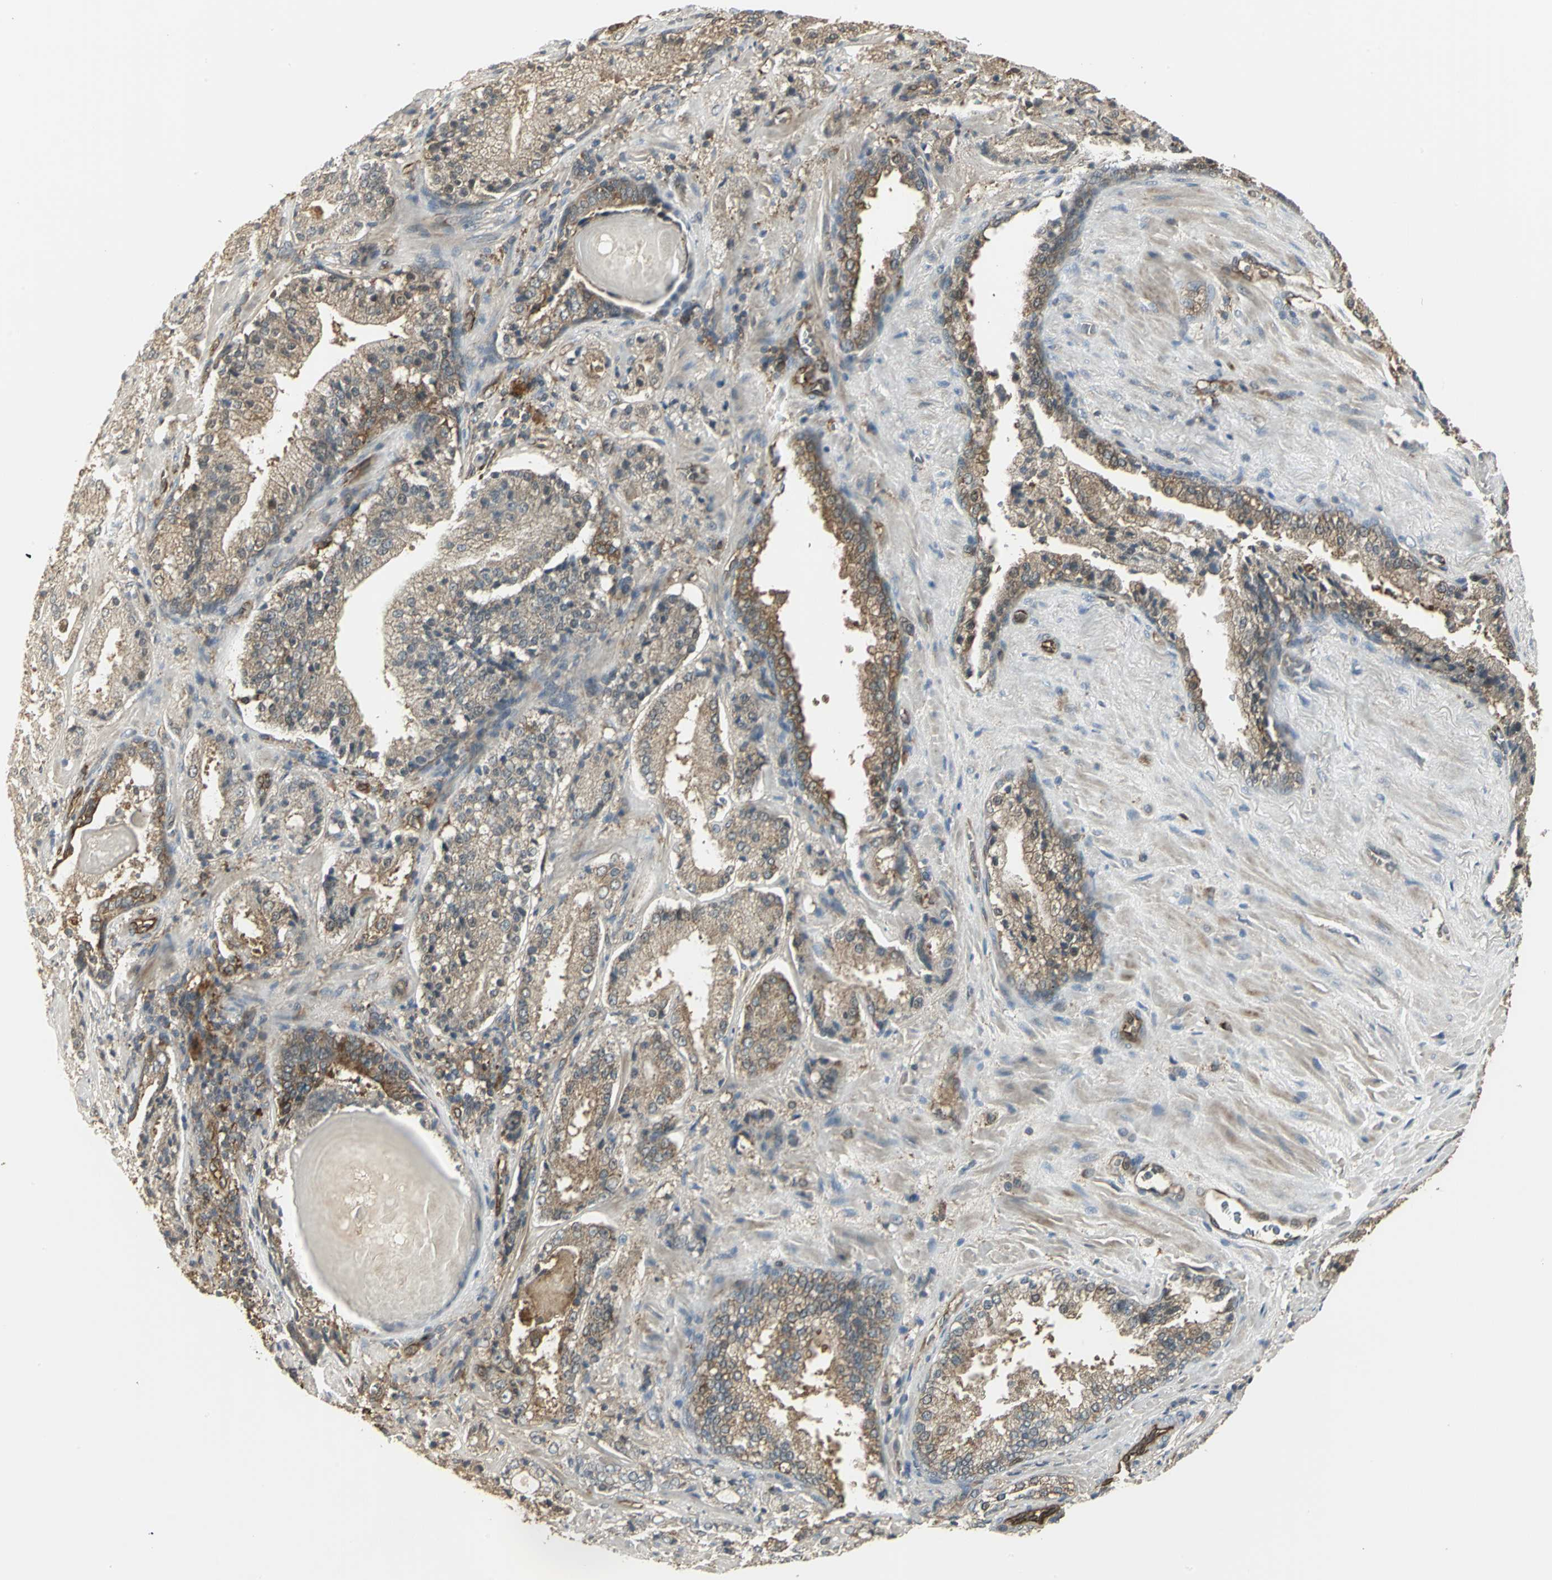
{"staining": {"intensity": "moderate", "quantity": ">75%", "location": "cytoplasmic/membranous"}, "tissue": "prostate cancer", "cell_type": "Tumor cells", "image_type": "cancer", "snomed": [{"axis": "morphology", "description": "Adenocarcinoma, High grade"}, {"axis": "topography", "description": "Prostate"}], "caption": "Protein staining by immunohistochemistry (IHC) exhibits moderate cytoplasmic/membranous staining in about >75% of tumor cells in high-grade adenocarcinoma (prostate).", "gene": "PRXL2B", "patient": {"sex": "male", "age": 58}}